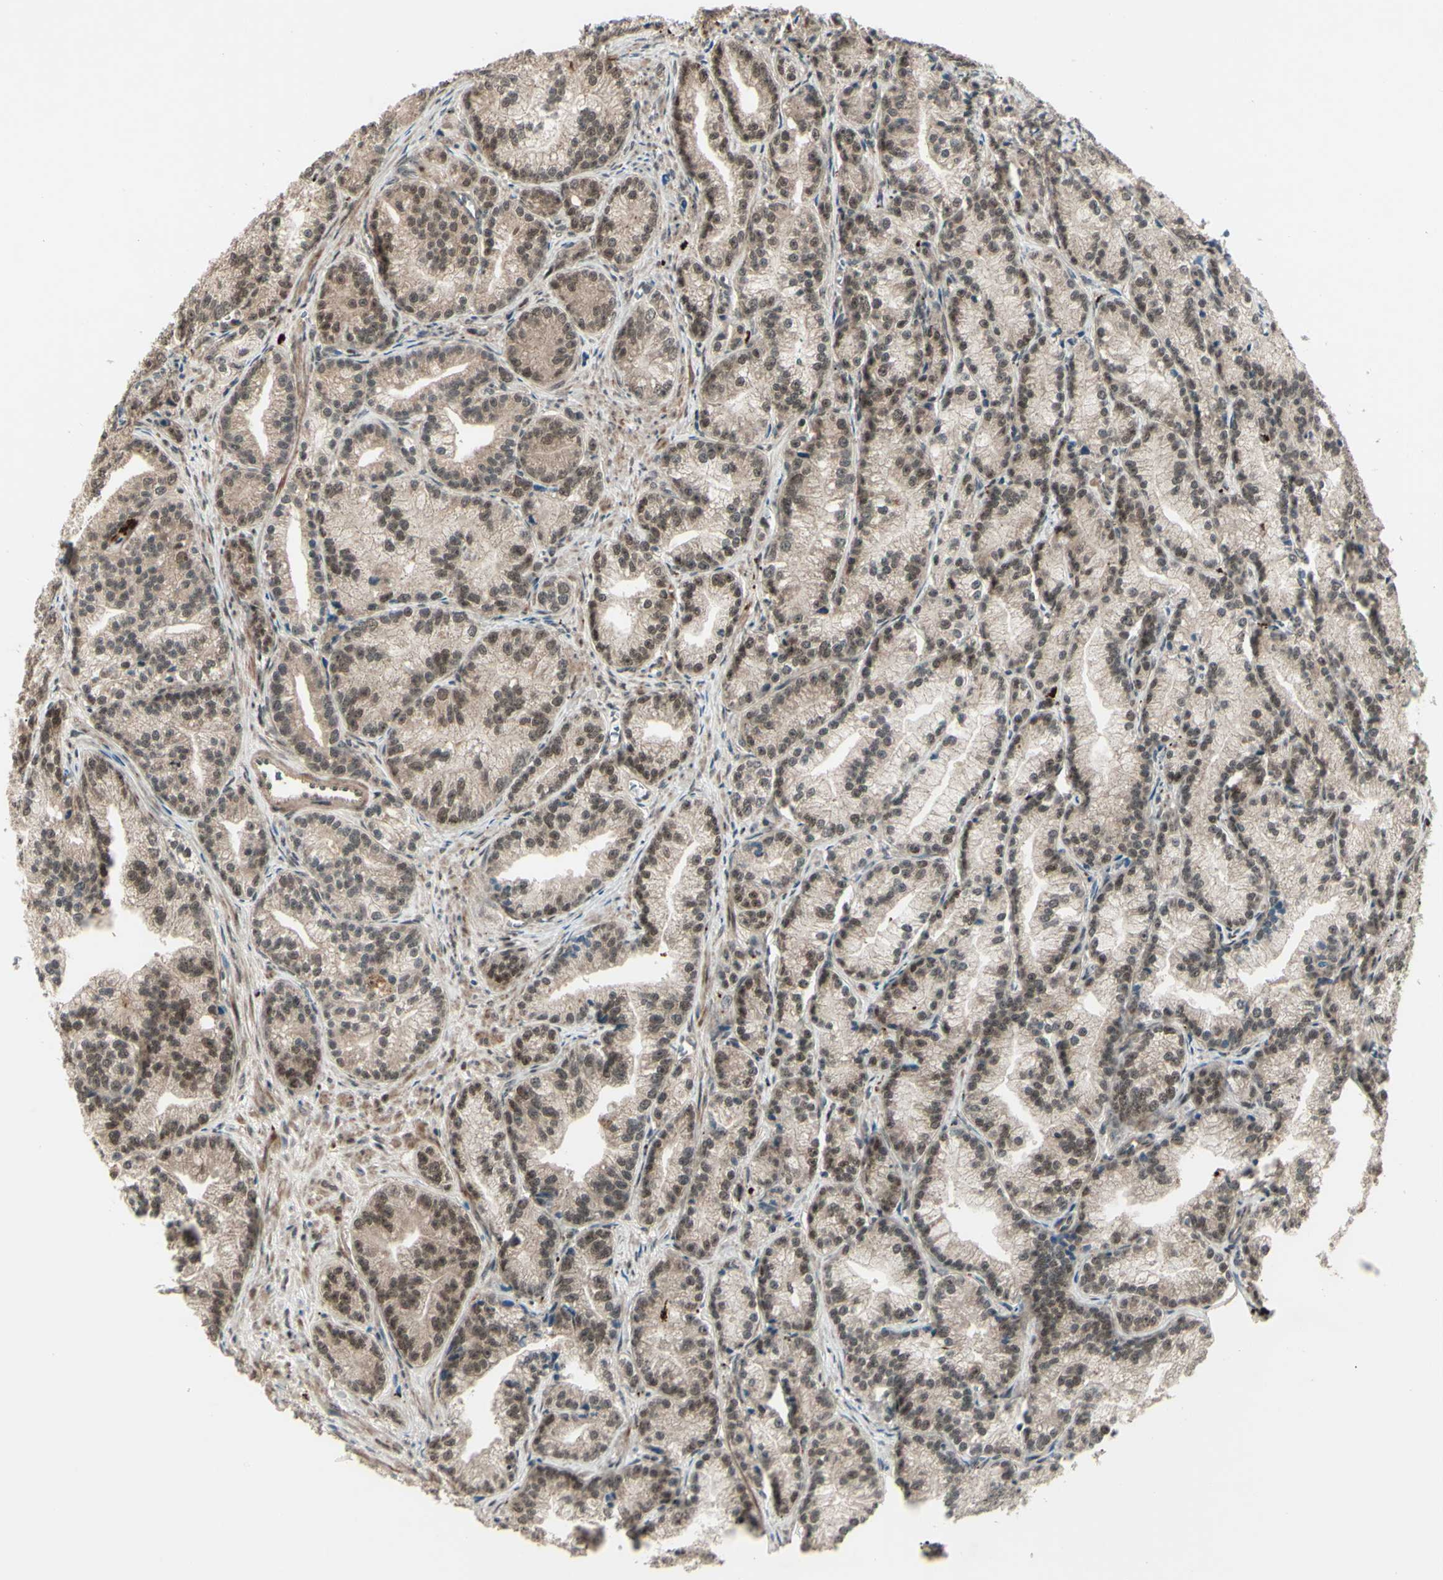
{"staining": {"intensity": "moderate", "quantity": ">75%", "location": "cytoplasmic/membranous,nuclear"}, "tissue": "prostate cancer", "cell_type": "Tumor cells", "image_type": "cancer", "snomed": [{"axis": "morphology", "description": "Adenocarcinoma, Low grade"}, {"axis": "topography", "description": "Prostate"}], "caption": "Prostate cancer was stained to show a protein in brown. There is medium levels of moderate cytoplasmic/membranous and nuclear staining in about >75% of tumor cells. (brown staining indicates protein expression, while blue staining denotes nuclei).", "gene": "MLF2", "patient": {"sex": "male", "age": 89}}